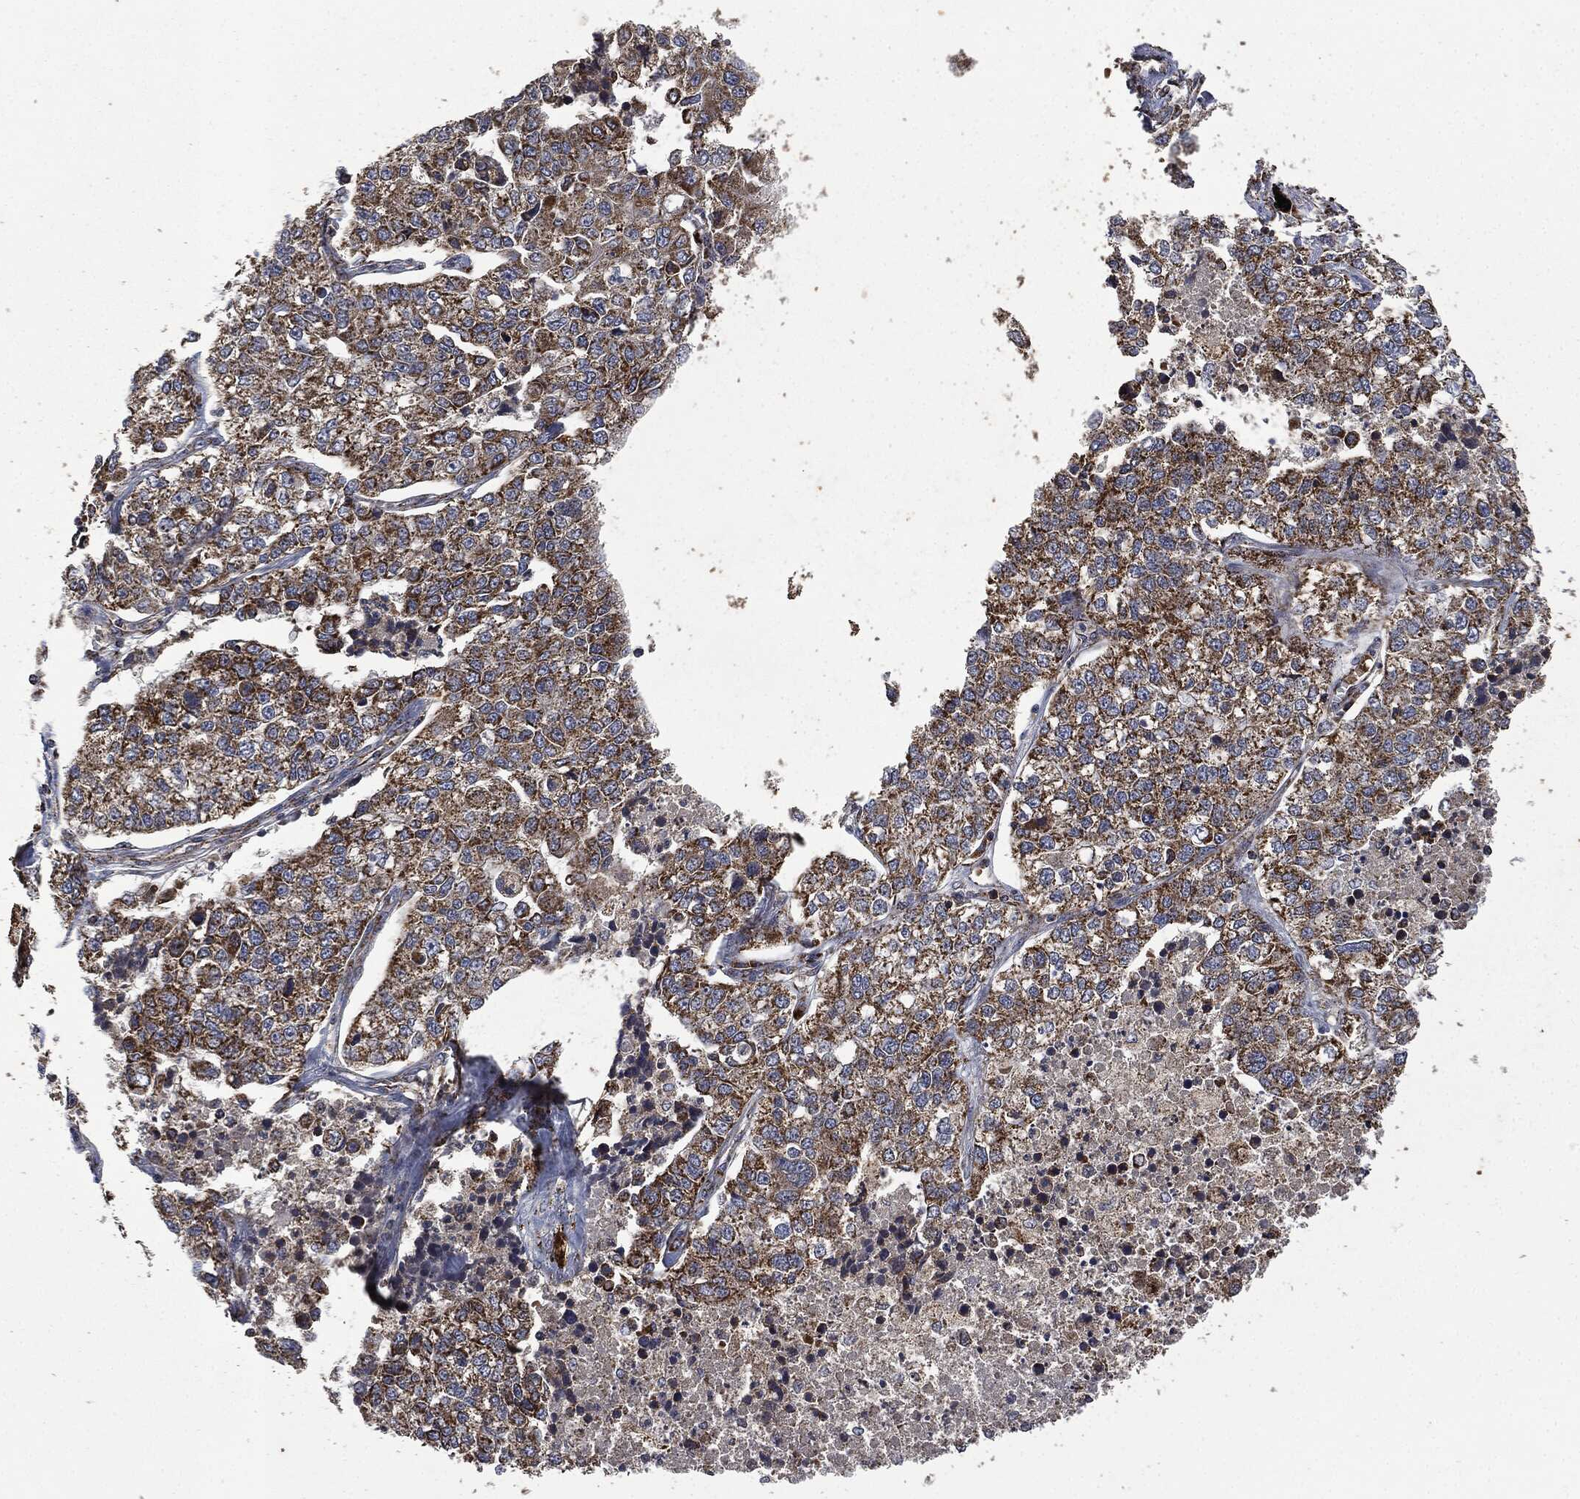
{"staining": {"intensity": "strong", "quantity": ">75%", "location": "cytoplasmic/membranous"}, "tissue": "lung cancer", "cell_type": "Tumor cells", "image_type": "cancer", "snomed": [{"axis": "morphology", "description": "Adenocarcinoma, NOS"}, {"axis": "topography", "description": "Lung"}], "caption": "Brown immunohistochemical staining in lung adenocarcinoma exhibits strong cytoplasmic/membranous expression in approximately >75% of tumor cells. (Stains: DAB in brown, nuclei in blue, Microscopy: brightfield microscopy at high magnification).", "gene": "RYK", "patient": {"sex": "male", "age": 49}}